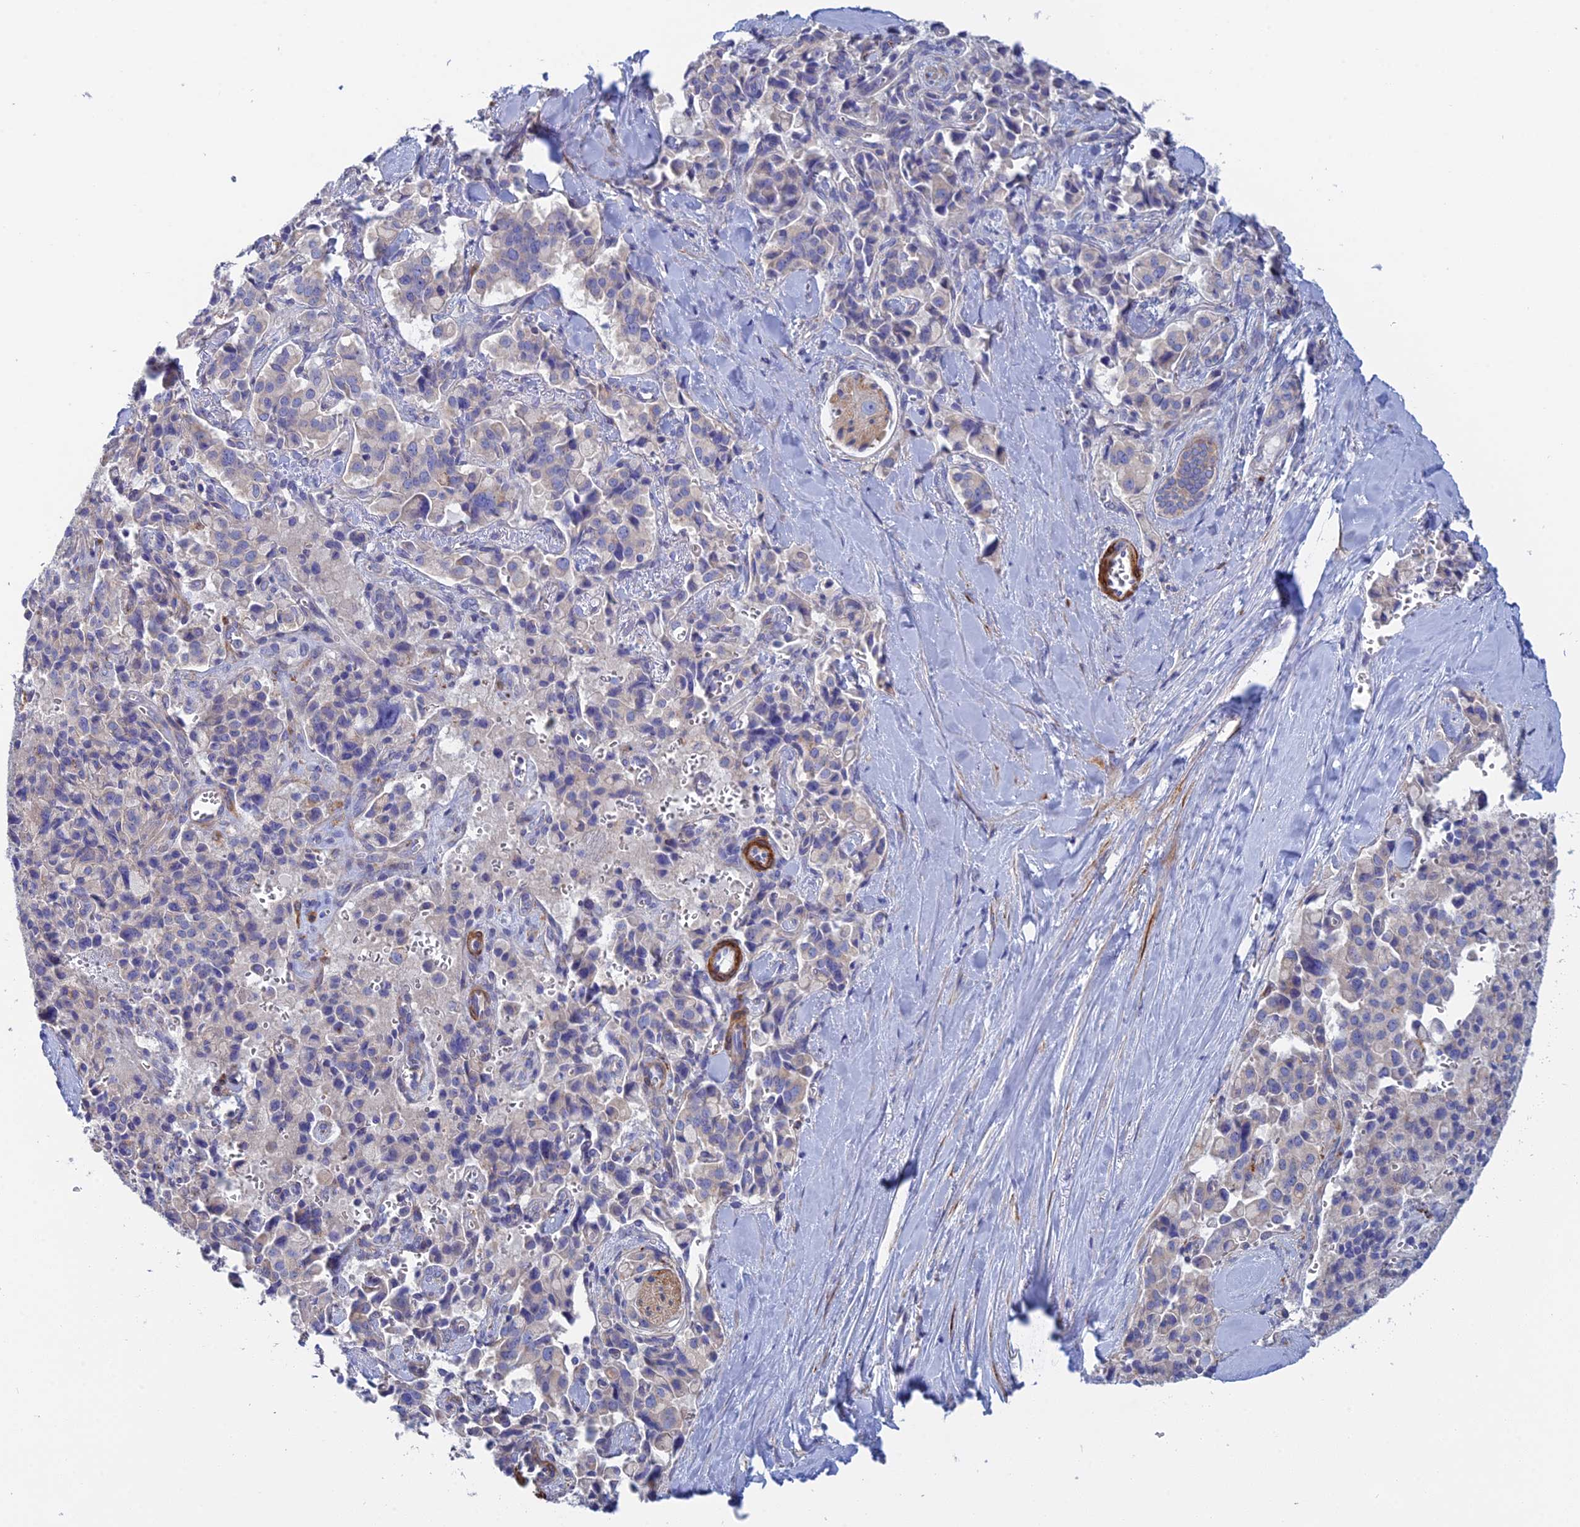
{"staining": {"intensity": "negative", "quantity": "none", "location": "none"}, "tissue": "pancreatic cancer", "cell_type": "Tumor cells", "image_type": "cancer", "snomed": [{"axis": "morphology", "description": "Adenocarcinoma, NOS"}, {"axis": "topography", "description": "Pancreas"}], "caption": "A photomicrograph of adenocarcinoma (pancreatic) stained for a protein demonstrates no brown staining in tumor cells.", "gene": "PCDHA8", "patient": {"sex": "male", "age": 65}}